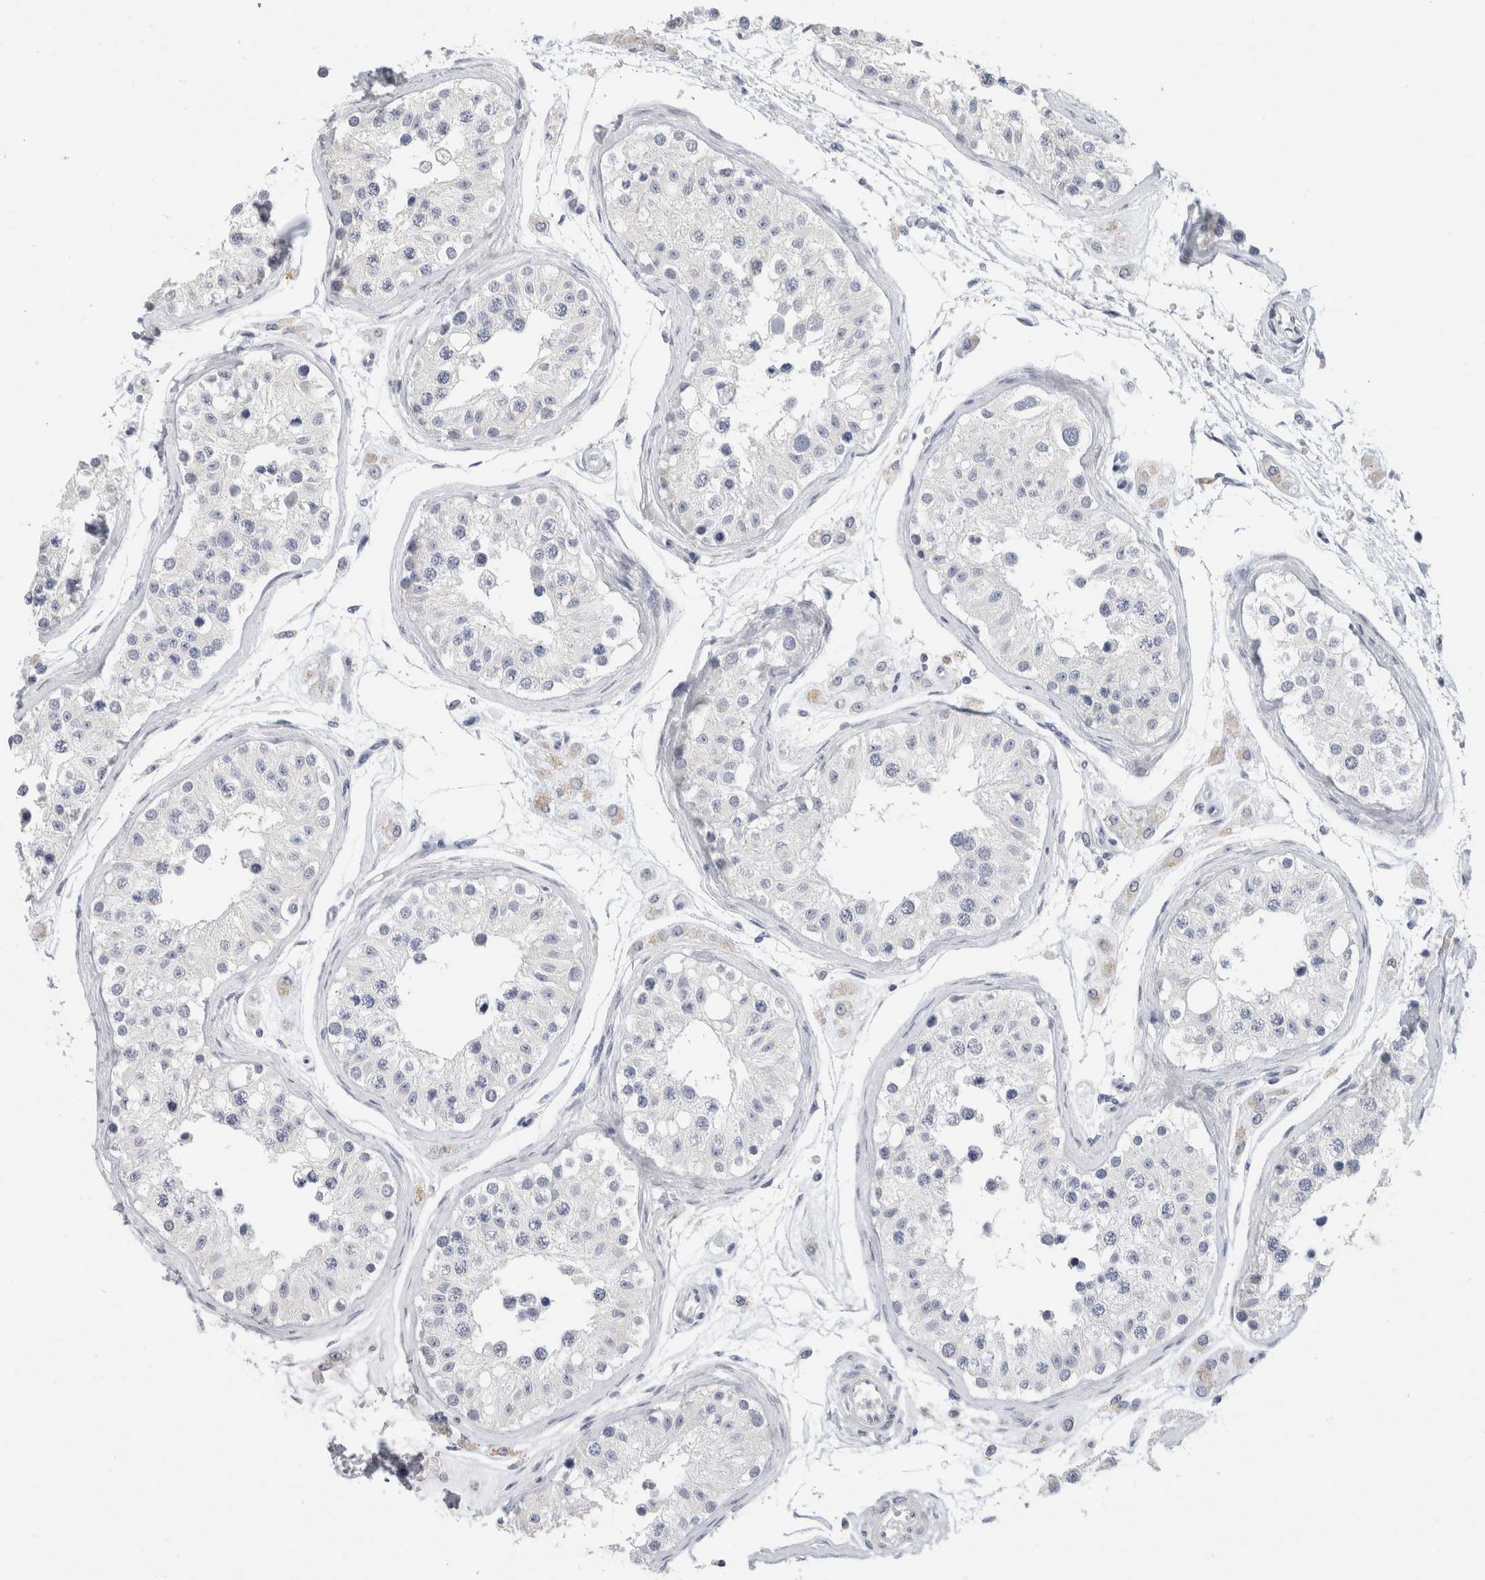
{"staining": {"intensity": "negative", "quantity": "none", "location": "none"}, "tissue": "testis", "cell_type": "Cells in seminiferous ducts", "image_type": "normal", "snomed": [{"axis": "morphology", "description": "Normal tissue, NOS"}, {"axis": "morphology", "description": "Adenocarcinoma, metastatic, NOS"}, {"axis": "topography", "description": "Testis"}], "caption": "An image of testis stained for a protein exhibits no brown staining in cells in seminiferous ducts. (Brightfield microscopy of DAB immunohistochemistry (IHC) at high magnification).", "gene": "BCAN", "patient": {"sex": "male", "age": 26}}